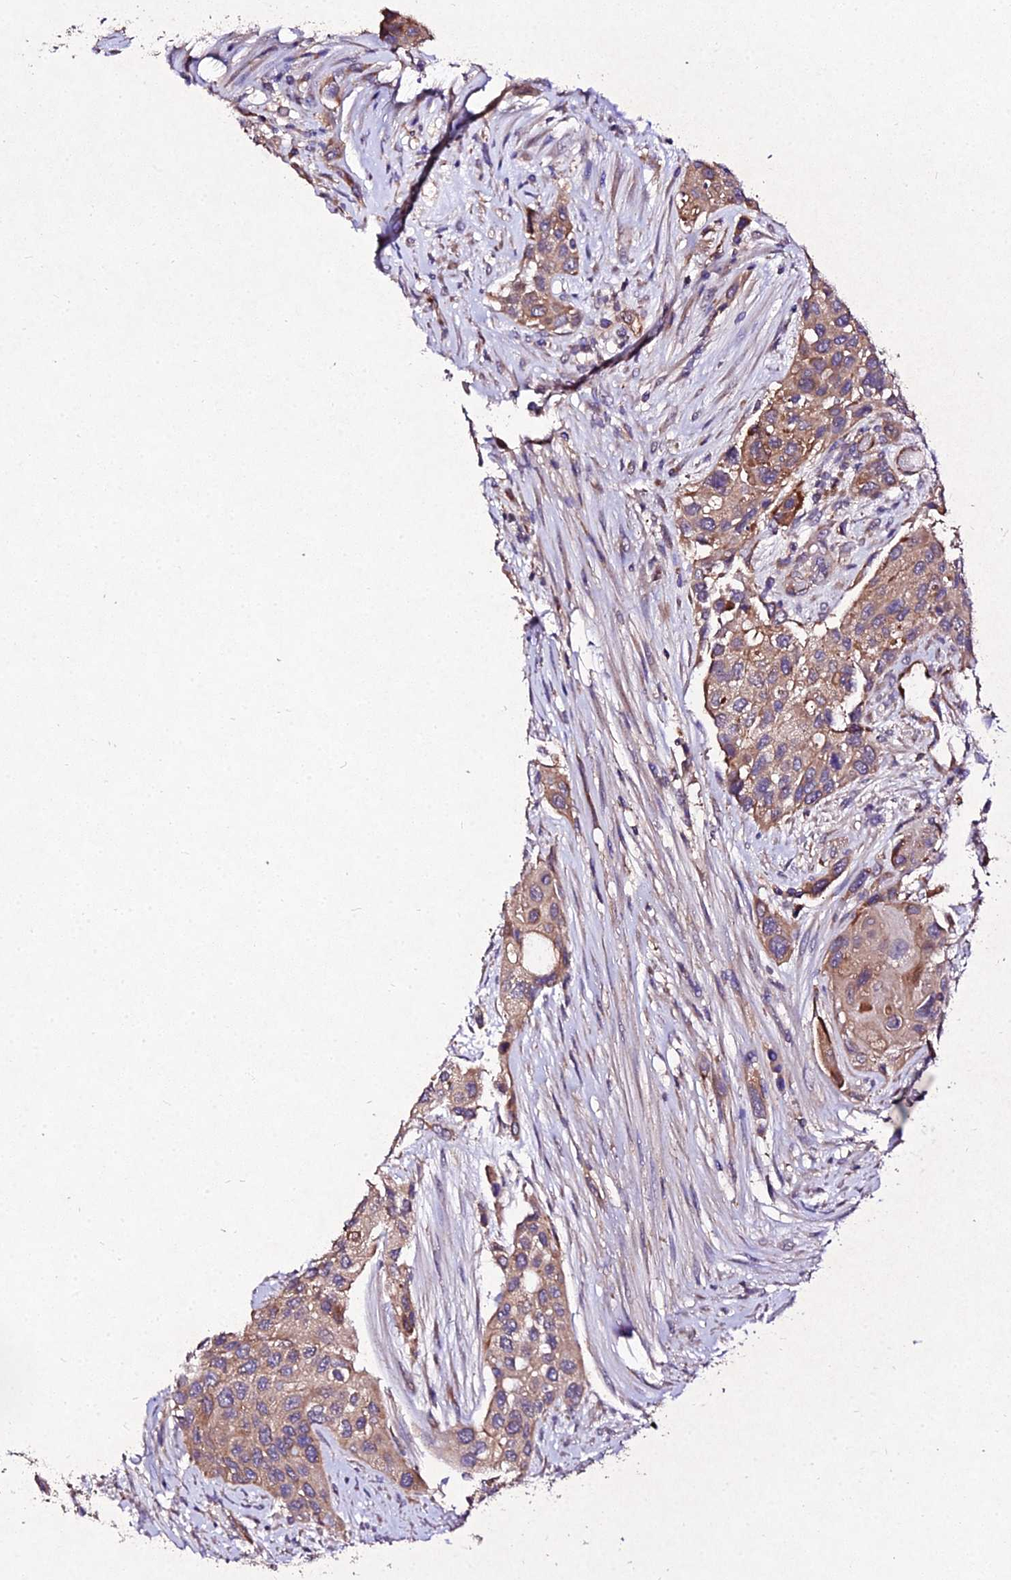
{"staining": {"intensity": "moderate", "quantity": "25%-75%", "location": "cytoplasmic/membranous"}, "tissue": "urothelial cancer", "cell_type": "Tumor cells", "image_type": "cancer", "snomed": [{"axis": "morphology", "description": "Normal tissue, NOS"}, {"axis": "morphology", "description": "Urothelial carcinoma, High grade"}, {"axis": "topography", "description": "Vascular tissue"}, {"axis": "topography", "description": "Urinary bladder"}], "caption": "Tumor cells show moderate cytoplasmic/membranous positivity in approximately 25%-75% of cells in urothelial cancer.", "gene": "AP3M2", "patient": {"sex": "female", "age": 56}}